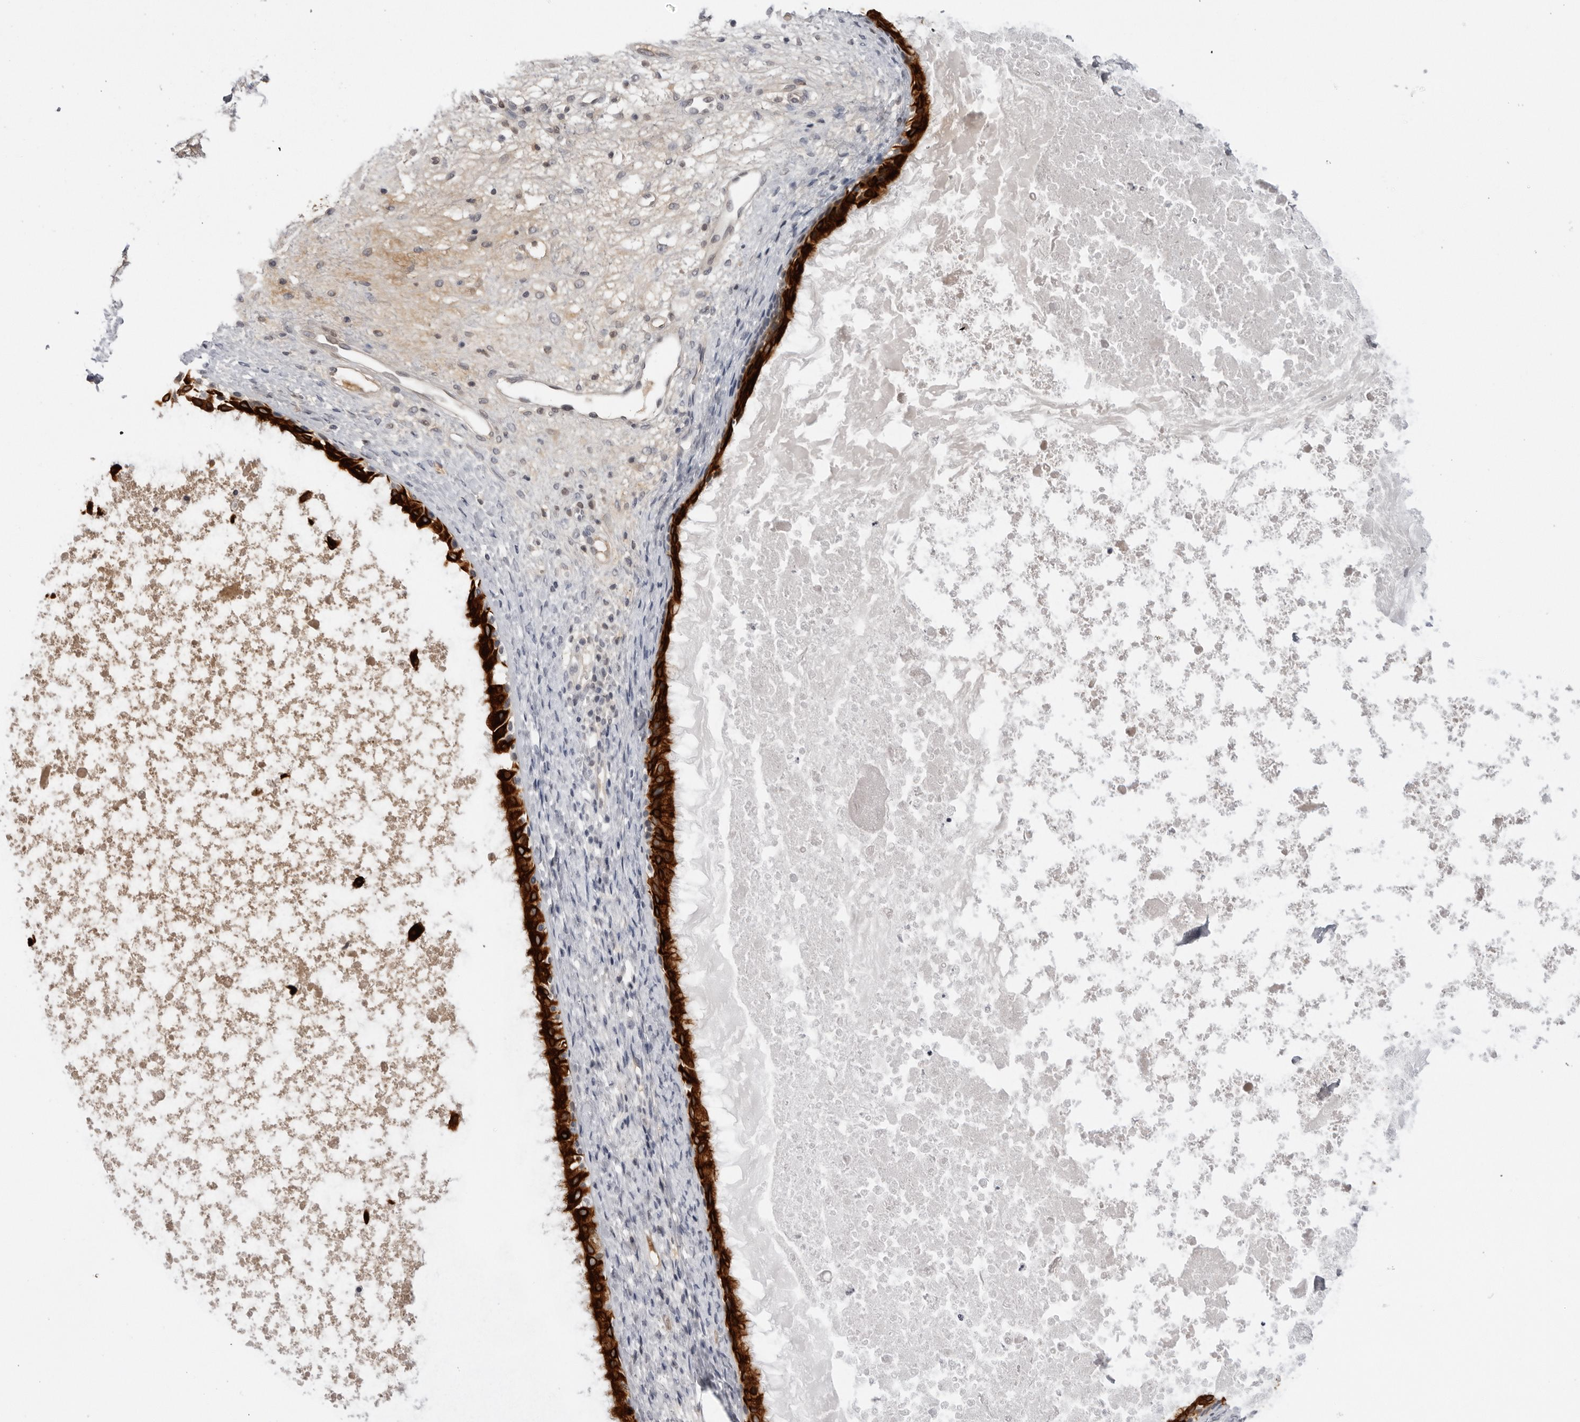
{"staining": {"intensity": "strong", "quantity": ">75%", "location": "cytoplasmic/membranous"}, "tissue": "nasopharynx", "cell_type": "Respiratory epithelial cells", "image_type": "normal", "snomed": [{"axis": "morphology", "description": "Normal tissue, NOS"}, {"axis": "topography", "description": "Nasopharynx"}], "caption": "Immunohistochemistry of benign nasopharynx displays high levels of strong cytoplasmic/membranous positivity in approximately >75% of respiratory epithelial cells.", "gene": "SERPINF2", "patient": {"sex": "male", "age": 22}}